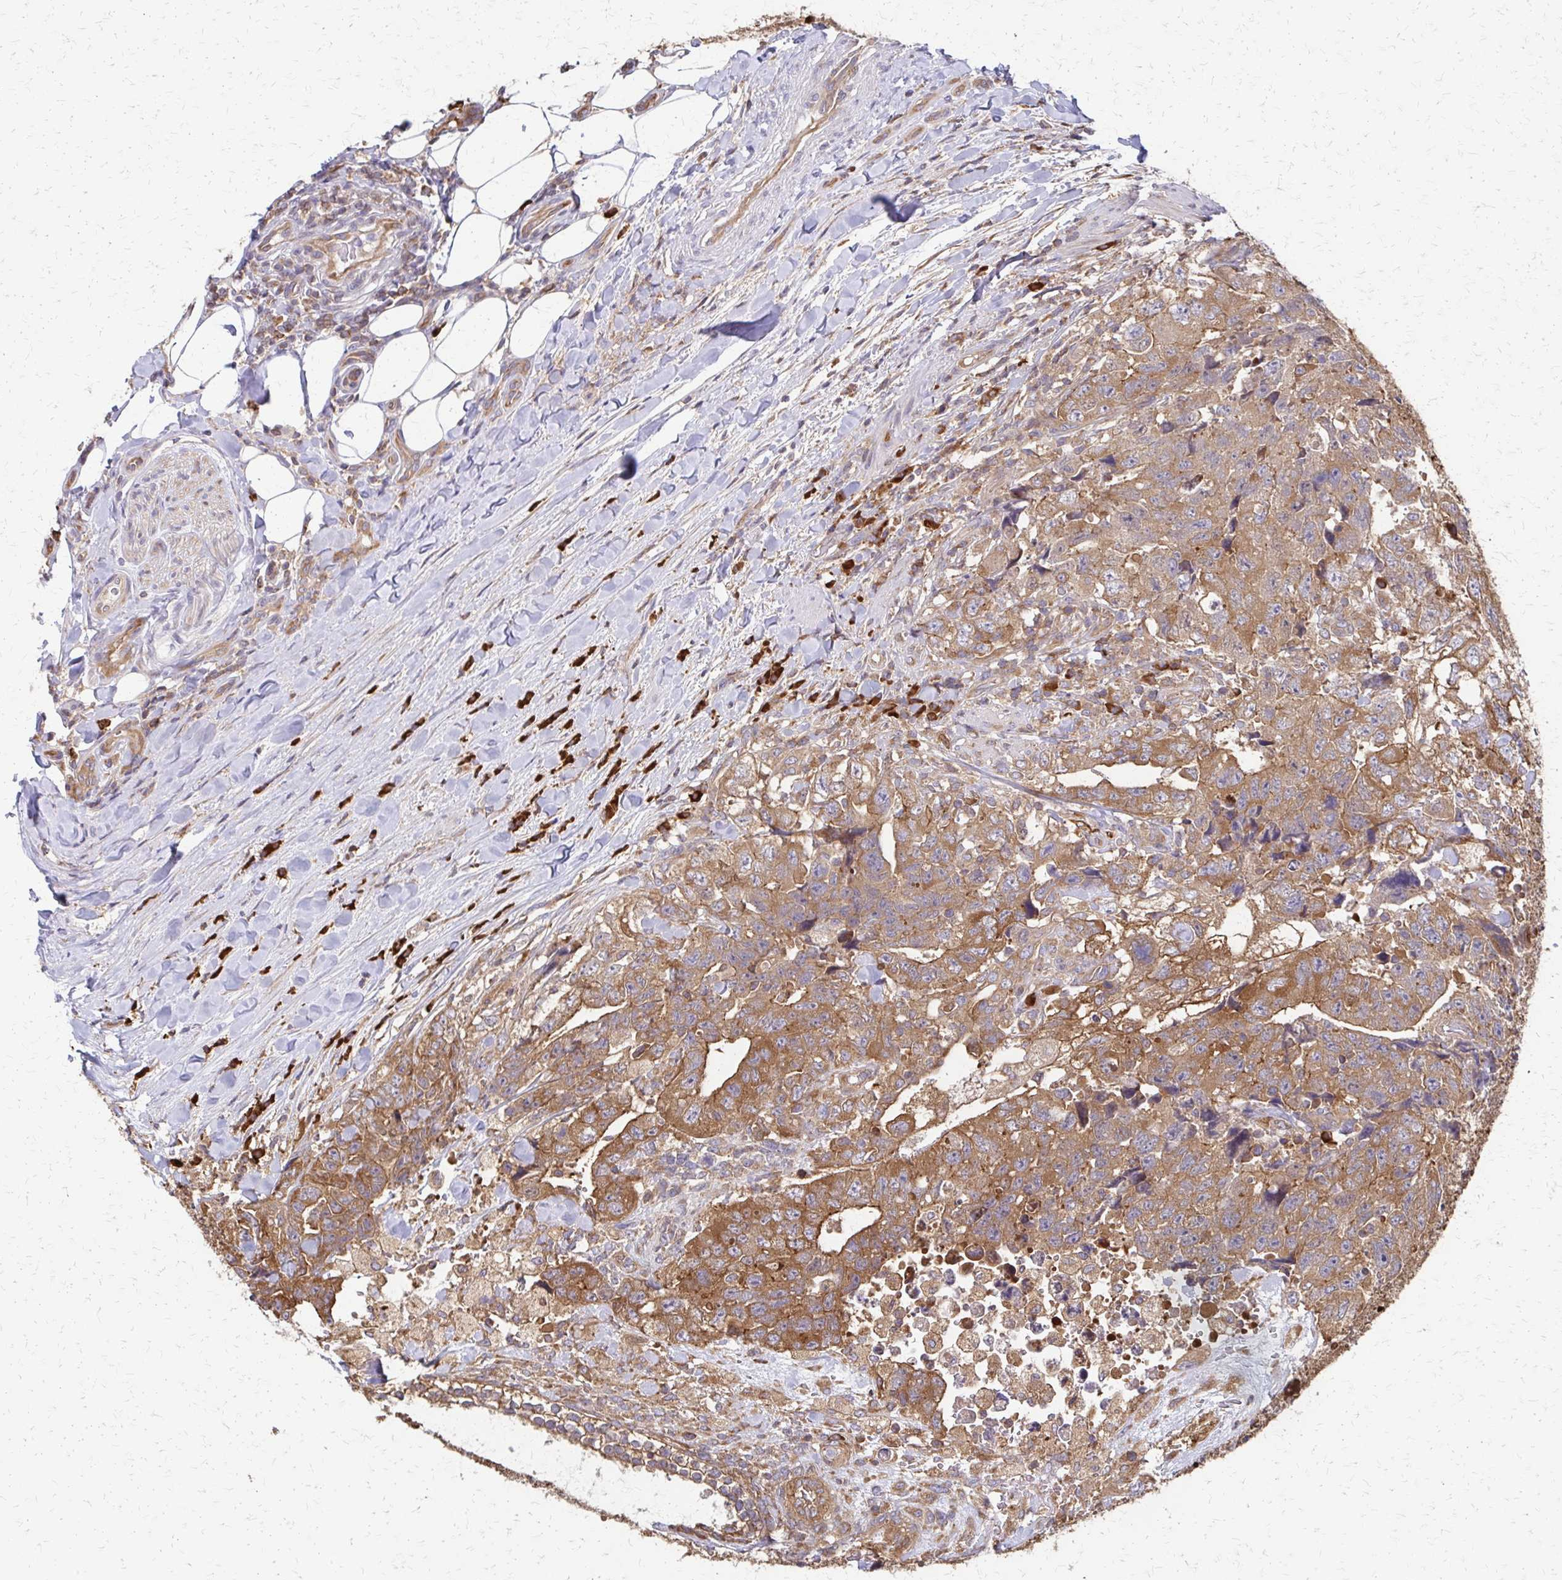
{"staining": {"intensity": "moderate", "quantity": ">75%", "location": "cytoplasmic/membranous"}, "tissue": "testis cancer", "cell_type": "Tumor cells", "image_type": "cancer", "snomed": [{"axis": "morphology", "description": "Carcinoma, Embryonal, NOS"}, {"axis": "topography", "description": "Testis"}], "caption": "This histopathology image displays immunohistochemistry staining of embryonal carcinoma (testis), with medium moderate cytoplasmic/membranous staining in about >75% of tumor cells.", "gene": "EEF2", "patient": {"sex": "male", "age": 24}}